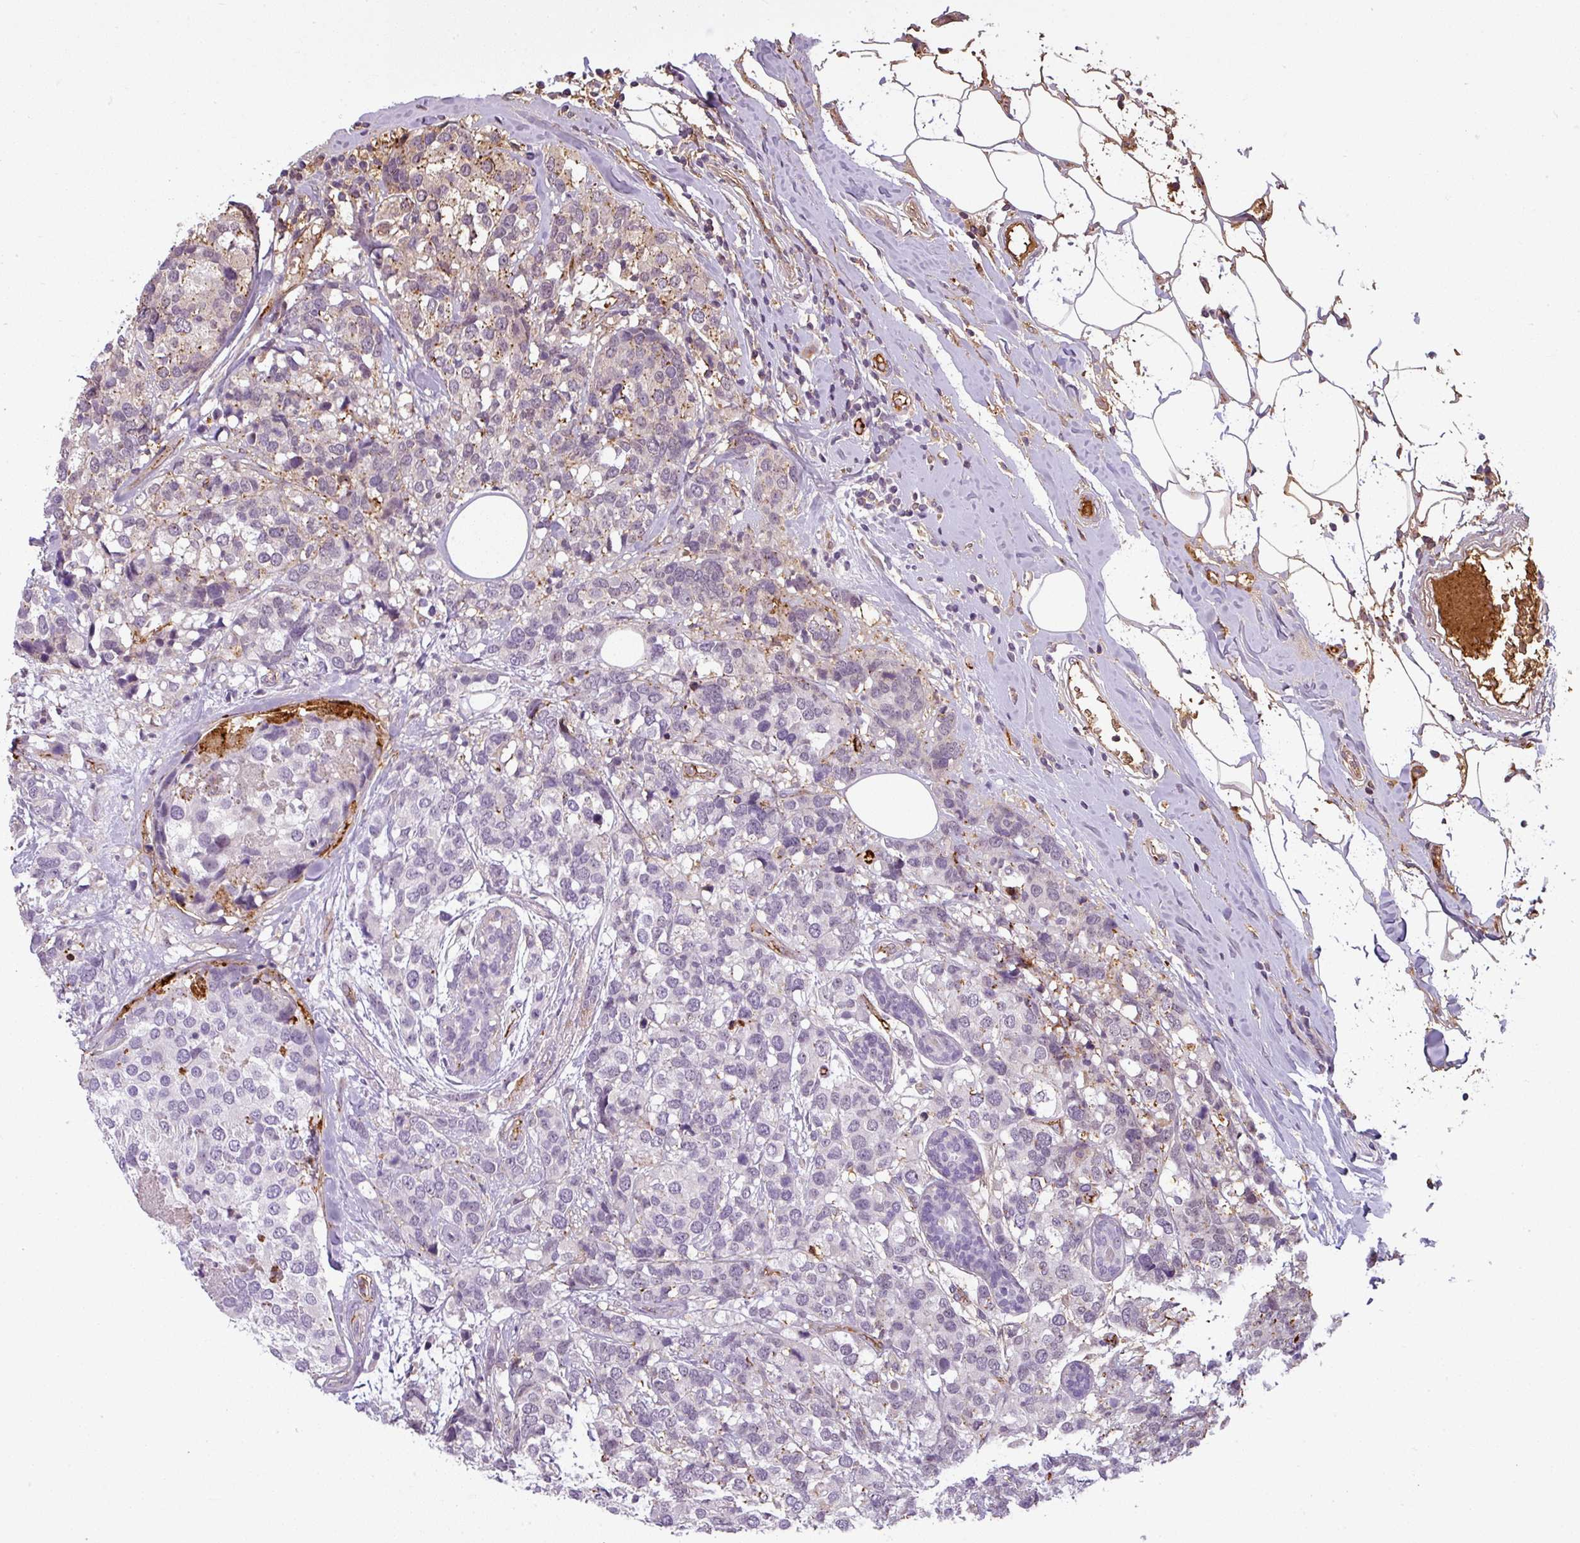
{"staining": {"intensity": "negative", "quantity": "none", "location": "none"}, "tissue": "breast cancer", "cell_type": "Tumor cells", "image_type": "cancer", "snomed": [{"axis": "morphology", "description": "Lobular carcinoma"}, {"axis": "topography", "description": "Breast"}], "caption": "A high-resolution histopathology image shows immunohistochemistry staining of breast cancer (lobular carcinoma), which shows no significant expression in tumor cells.", "gene": "APOC1", "patient": {"sex": "female", "age": 59}}